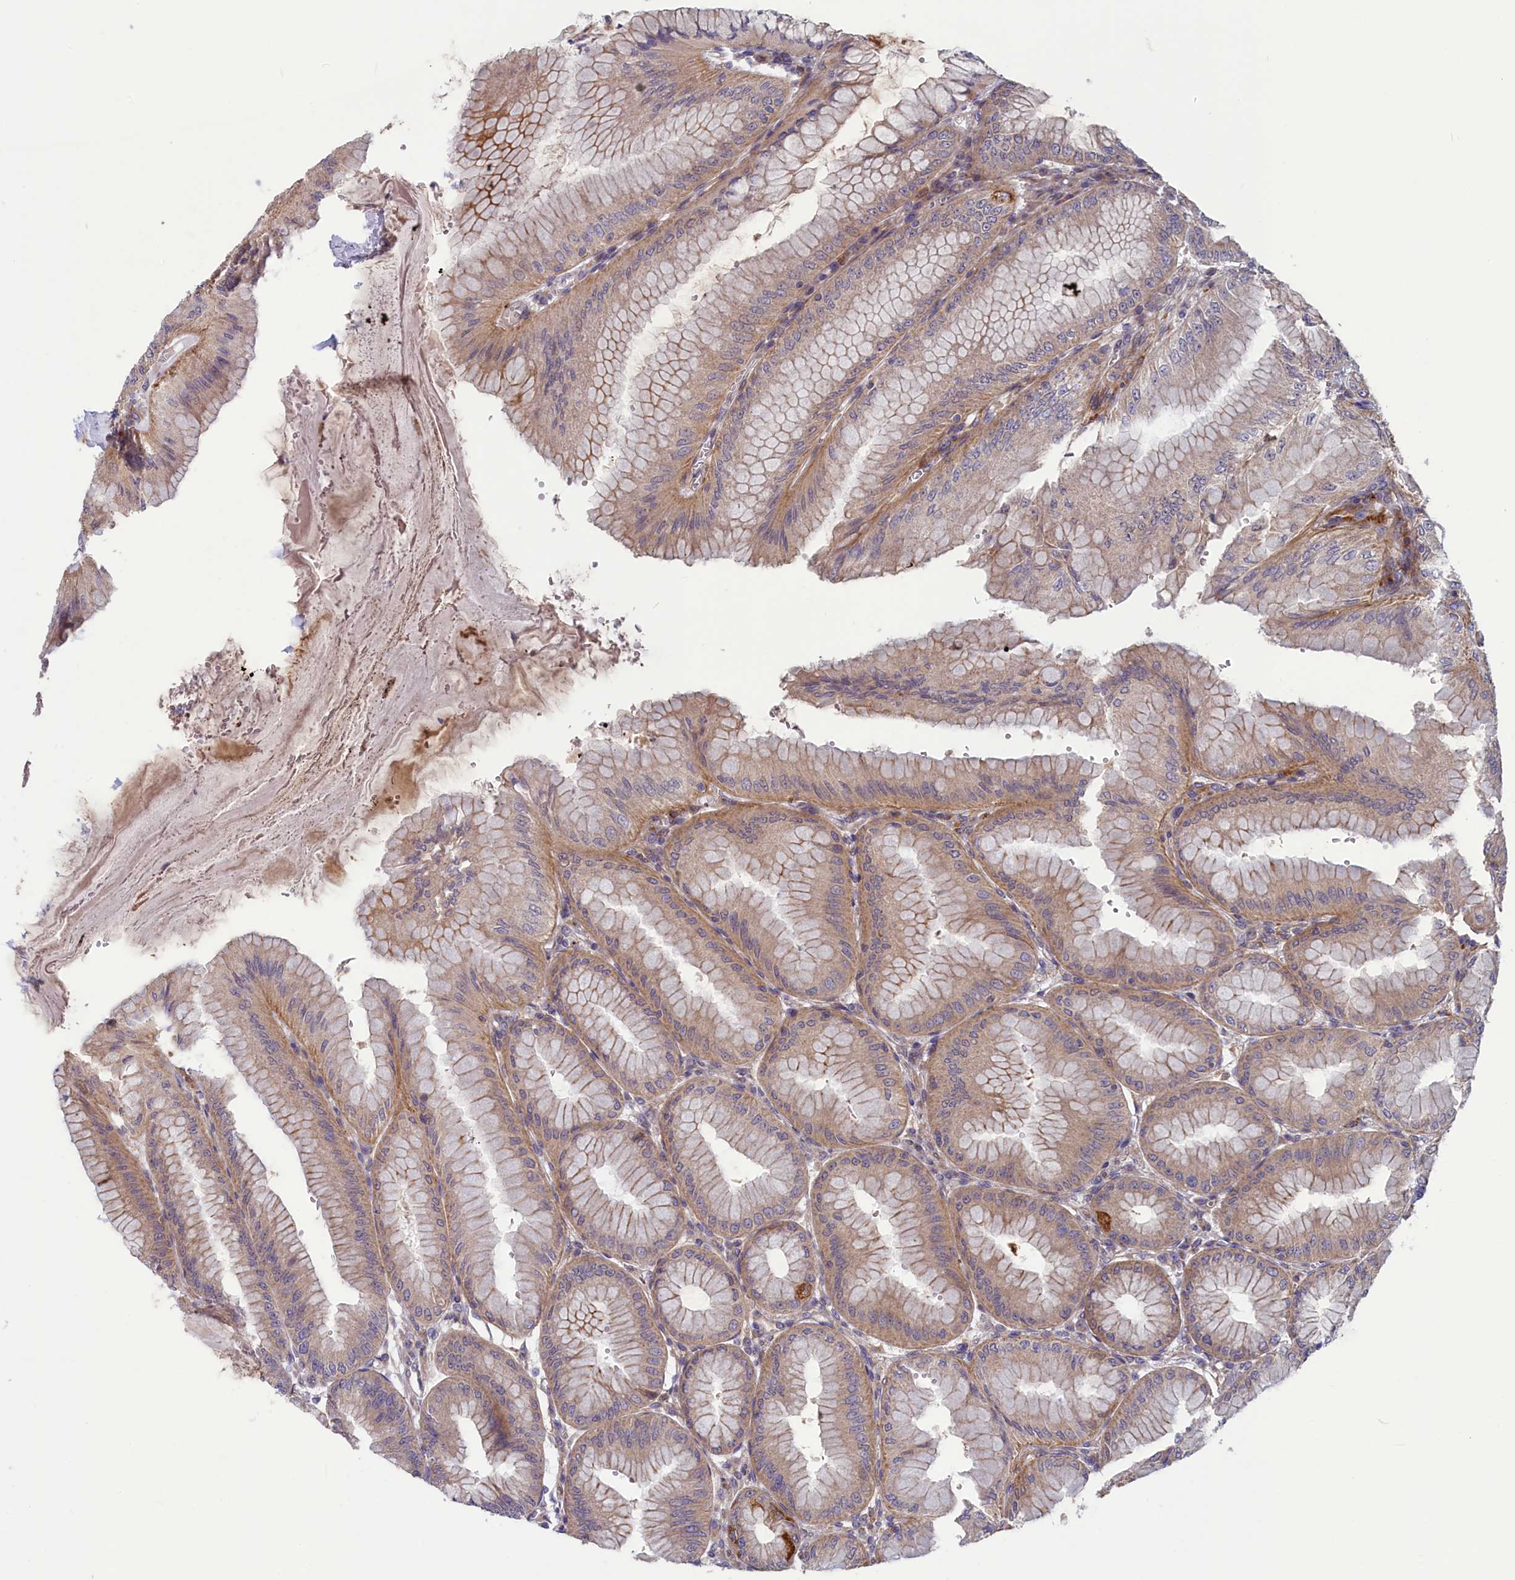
{"staining": {"intensity": "strong", "quantity": "<25%", "location": "cytoplasmic/membranous"}, "tissue": "stomach", "cell_type": "Glandular cells", "image_type": "normal", "snomed": [{"axis": "morphology", "description": "Normal tissue, NOS"}, {"axis": "topography", "description": "Stomach, lower"}], "caption": "The image reveals staining of unremarkable stomach, revealing strong cytoplasmic/membranous protein positivity (brown color) within glandular cells.", "gene": "BLTP2", "patient": {"sex": "male", "age": 71}}